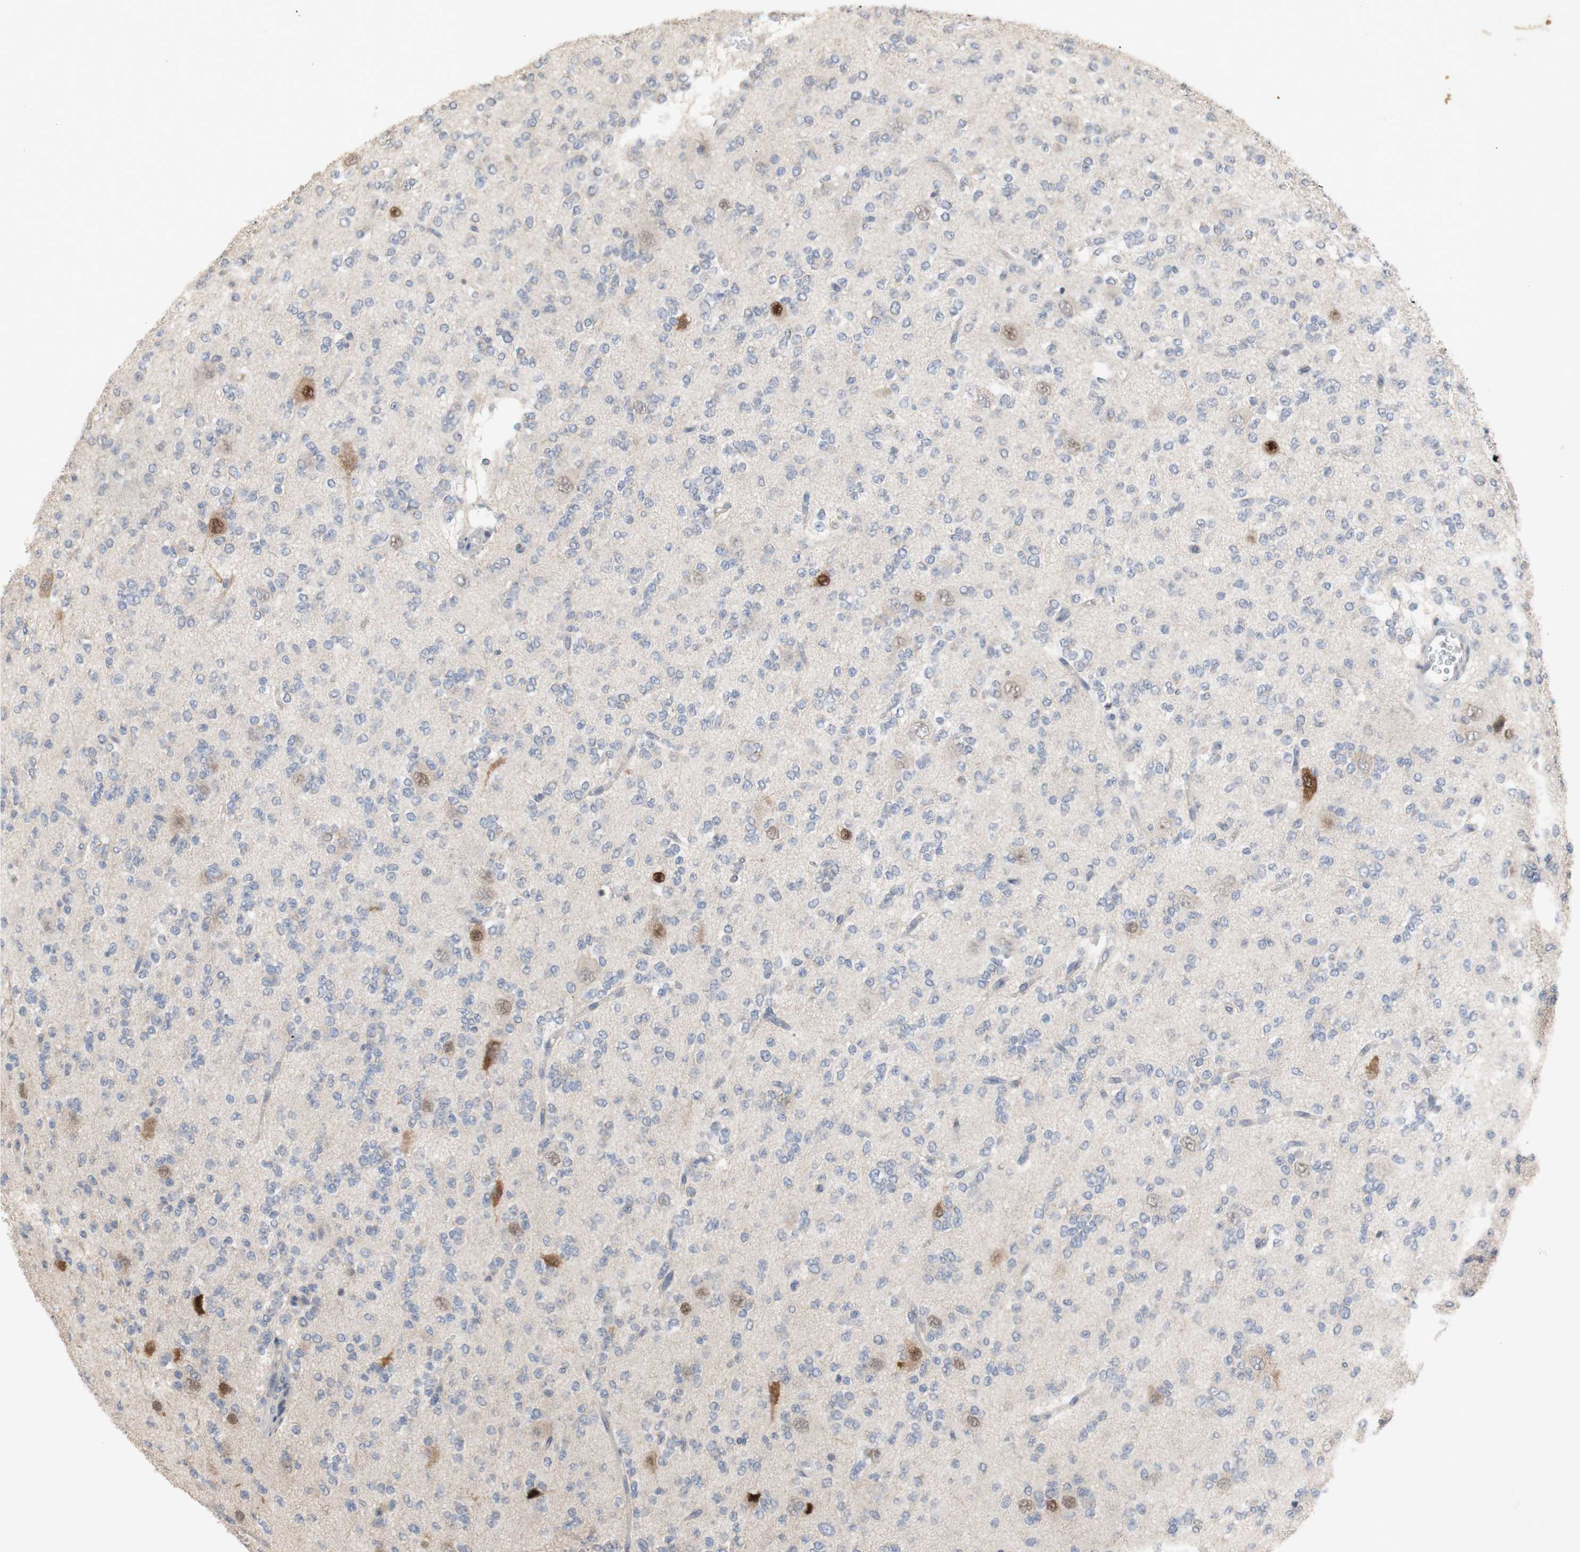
{"staining": {"intensity": "negative", "quantity": "none", "location": "none"}, "tissue": "glioma", "cell_type": "Tumor cells", "image_type": "cancer", "snomed": [{"axis": "morphology", "description": "Glioma, malignant, Low grade"}, {"axis": "topography", "description": "Brain"}], "caption": "The immunohistochemistry (IHC) histopathology image has no significant positivity in tumor cells of low-grade glioma (malignant) tissue.", "gene": "FOSB", "patient": {"sex": "male", "age": 38}}